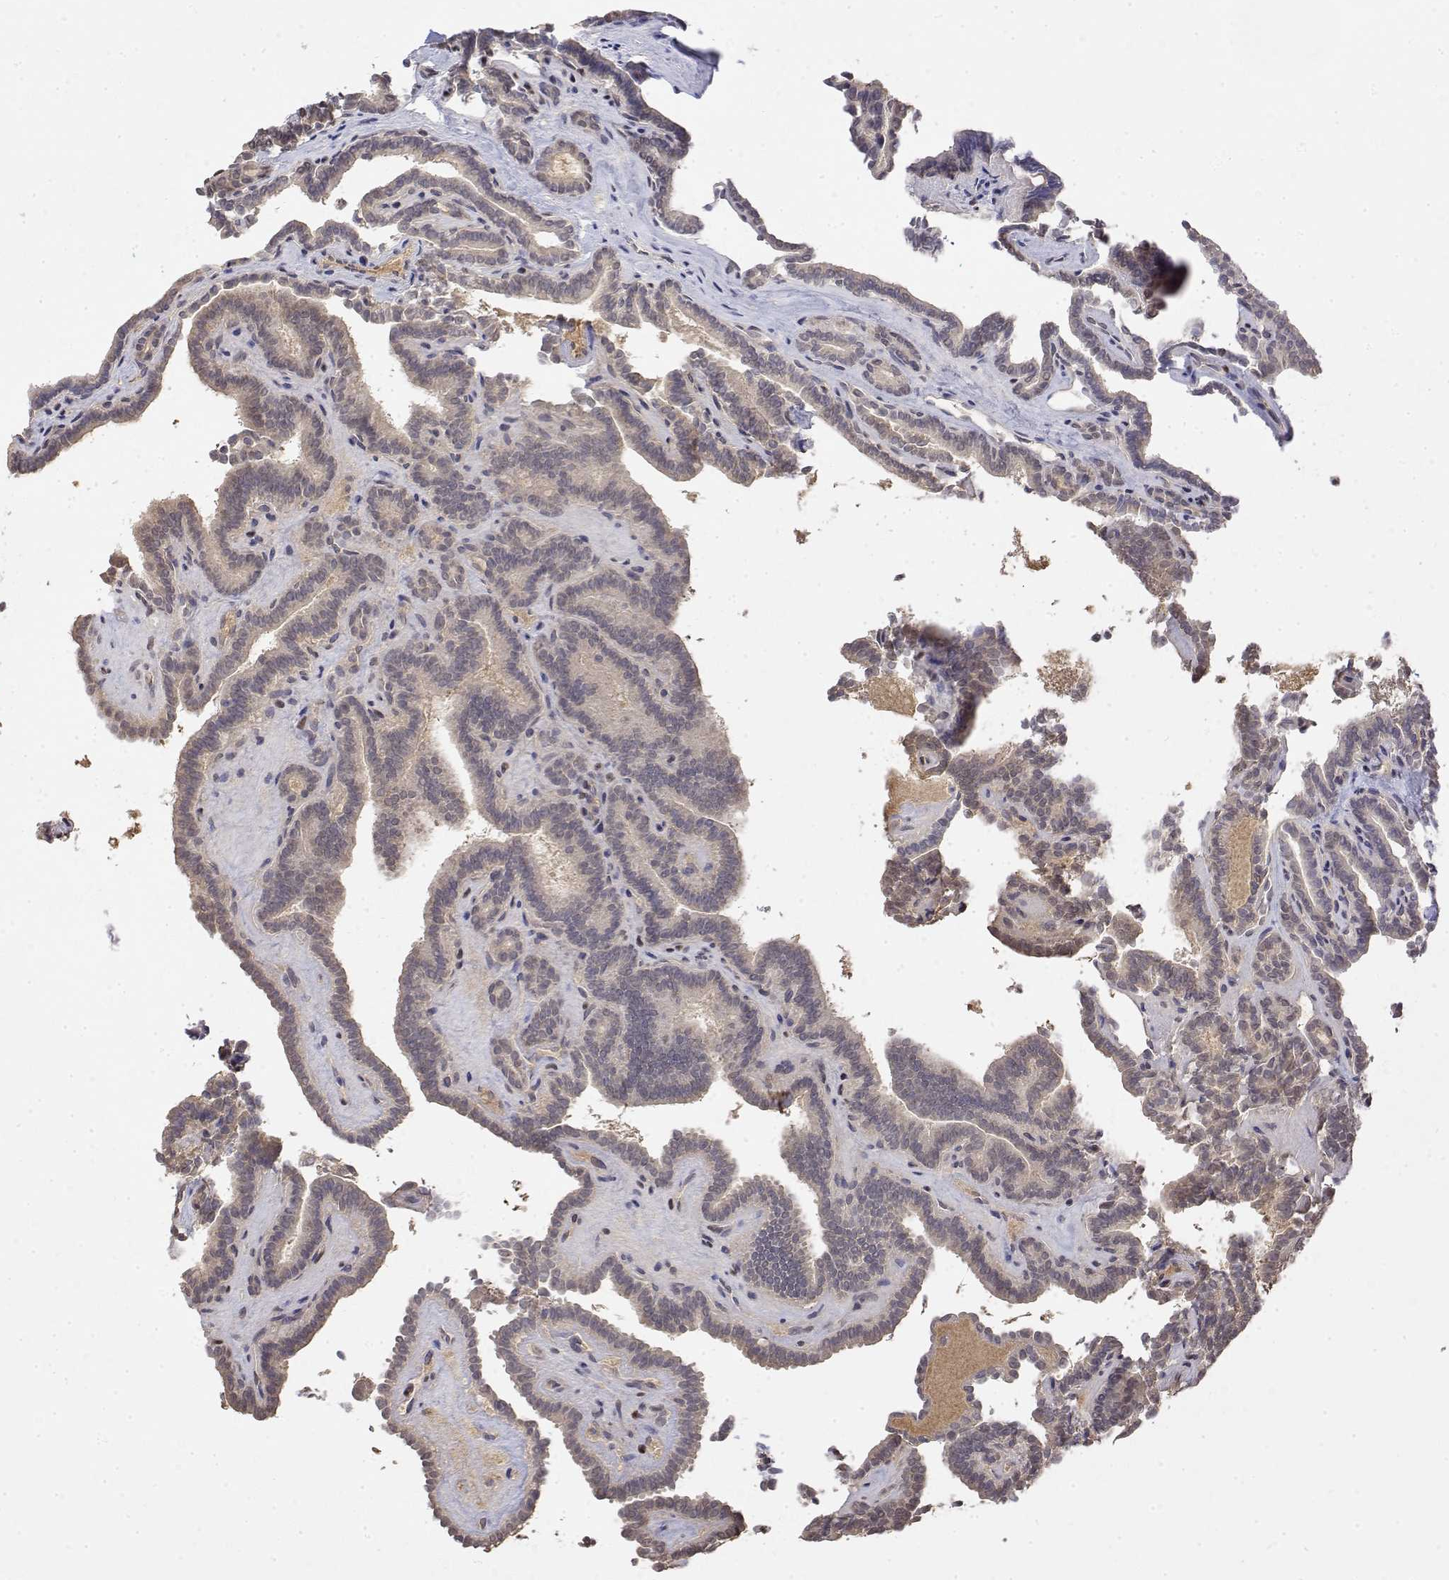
{"staining": {"intensity": "weak", "quantity": "25%-75%", "location": "cytoplasmic/membranous"}, "tissue": "thyroid cancer", "cell_type": "Tumor cells", "image_type": "cancer", "snomed": [{"axis": "morphology", "description": "Papillary adenocarcinoma, NOS"}, {"axis": "topography", "description": "Thyroid gland"}], "caption": "Protein expression analysis of human thyroid cancer (papillary adenocarcinoma) reveals weak cytoplasmic/membranous expression in approximately 25%-75% of tumor cells.", "gene": "TPI1", "patient": {"sex": "female", "age": 21}}